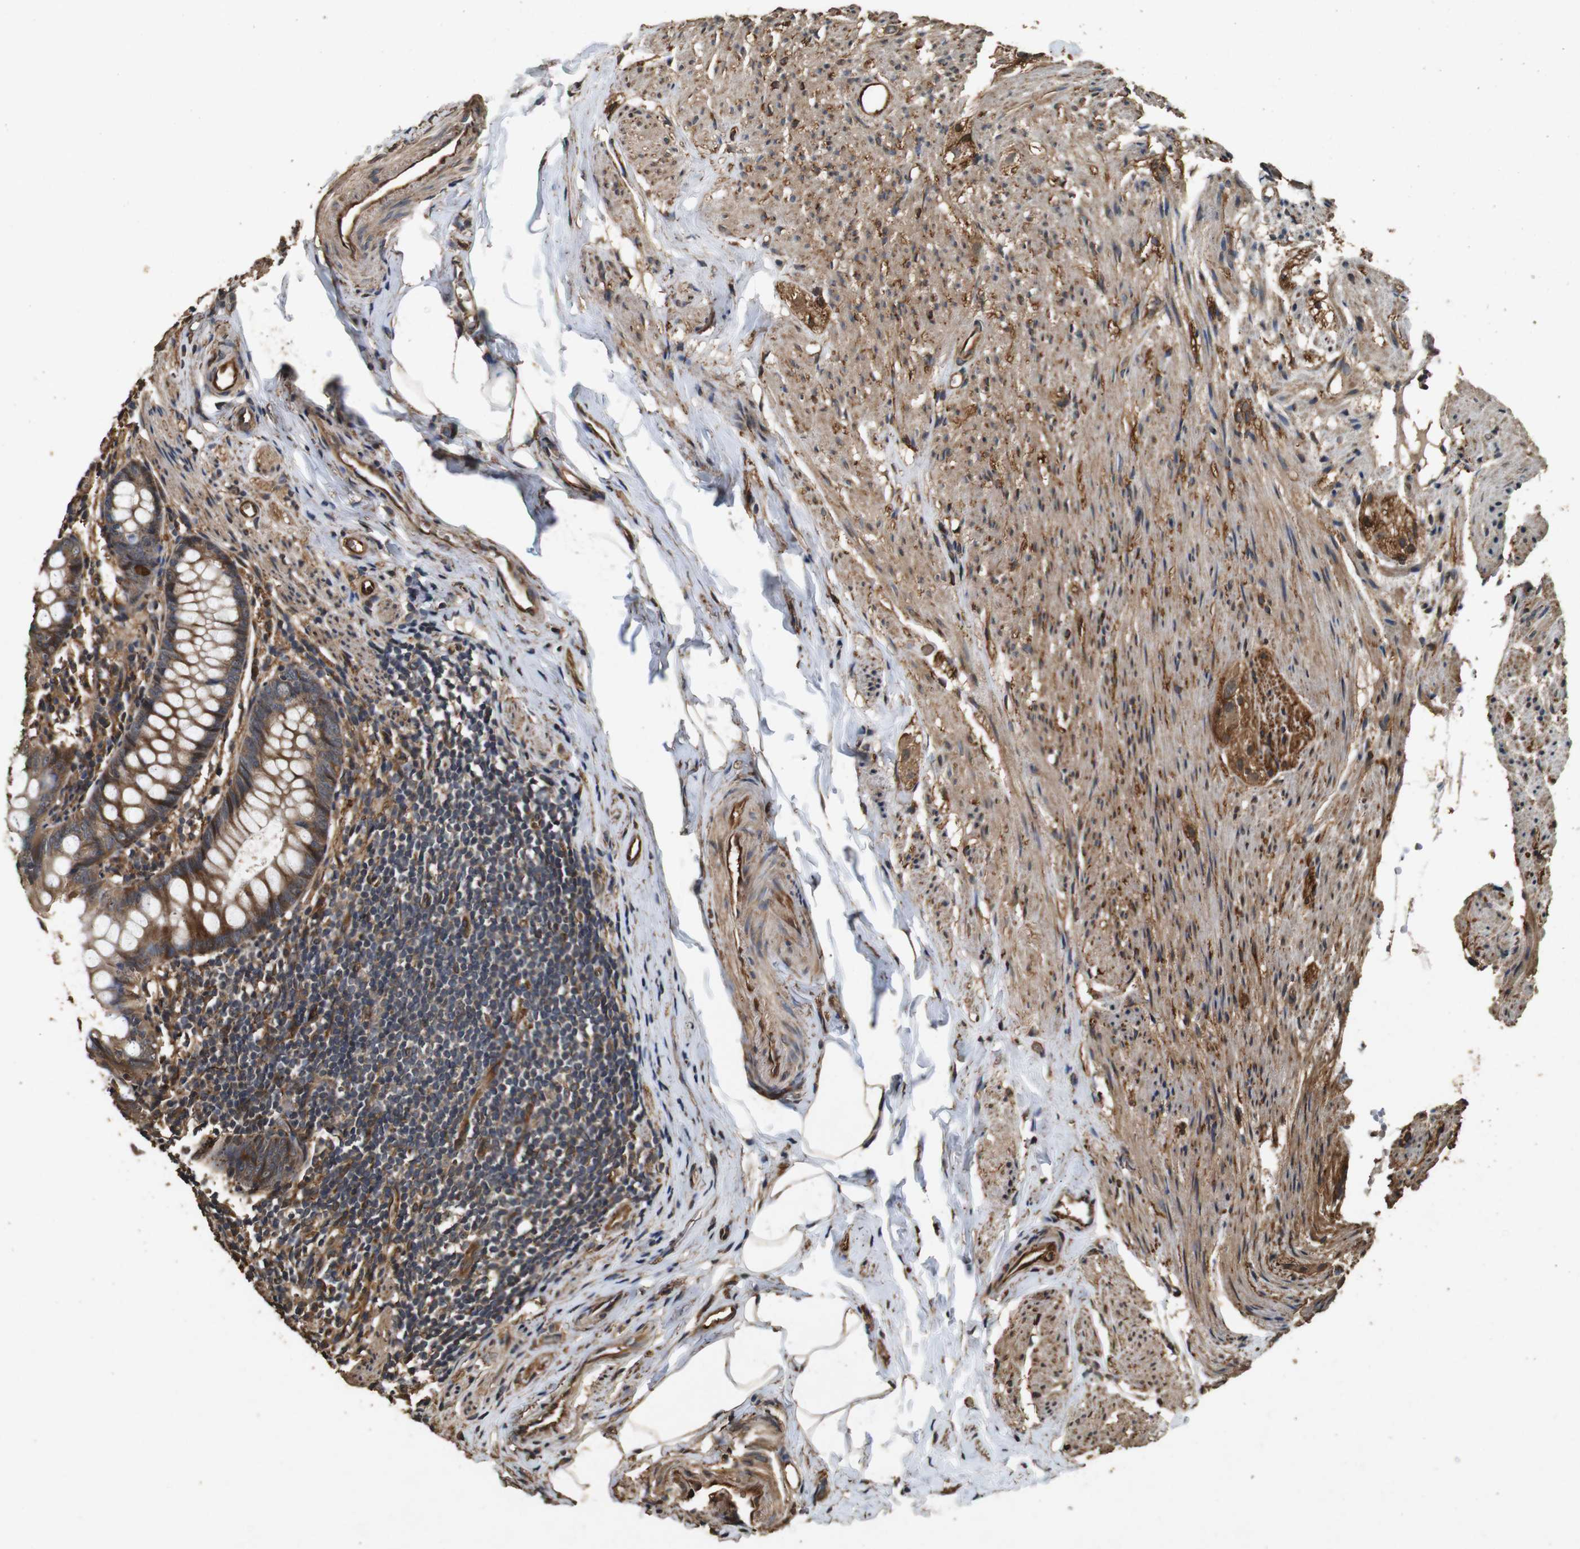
{"staining": {"intensity": "strong", "quantity": ">75%", "location": "cytoplasmic/membranous"}, "tissue": "appendix", "cell_type": "Glandular cells", "image_type": "normal", "snomed": [{"axis": "morphology", "description": "Normal tissue, NOS"}, {"axis": "topography", "description": "Appendix"}], "caption": "High-power microscopy captured an immunohistochemistry image of unremarkable appendix, revealing strong cytoplasmic/membranous expression in about >75% of glandular cells. The staining was performed using DAB (3,3'-diaminobenzidine) to visualize the protein expression in brown, while the nuclei were stained in blue with hematoxylin (Magnification: 20x).", "gene": "CNPY4", "patient": {"sex": "female", "age": 77}}